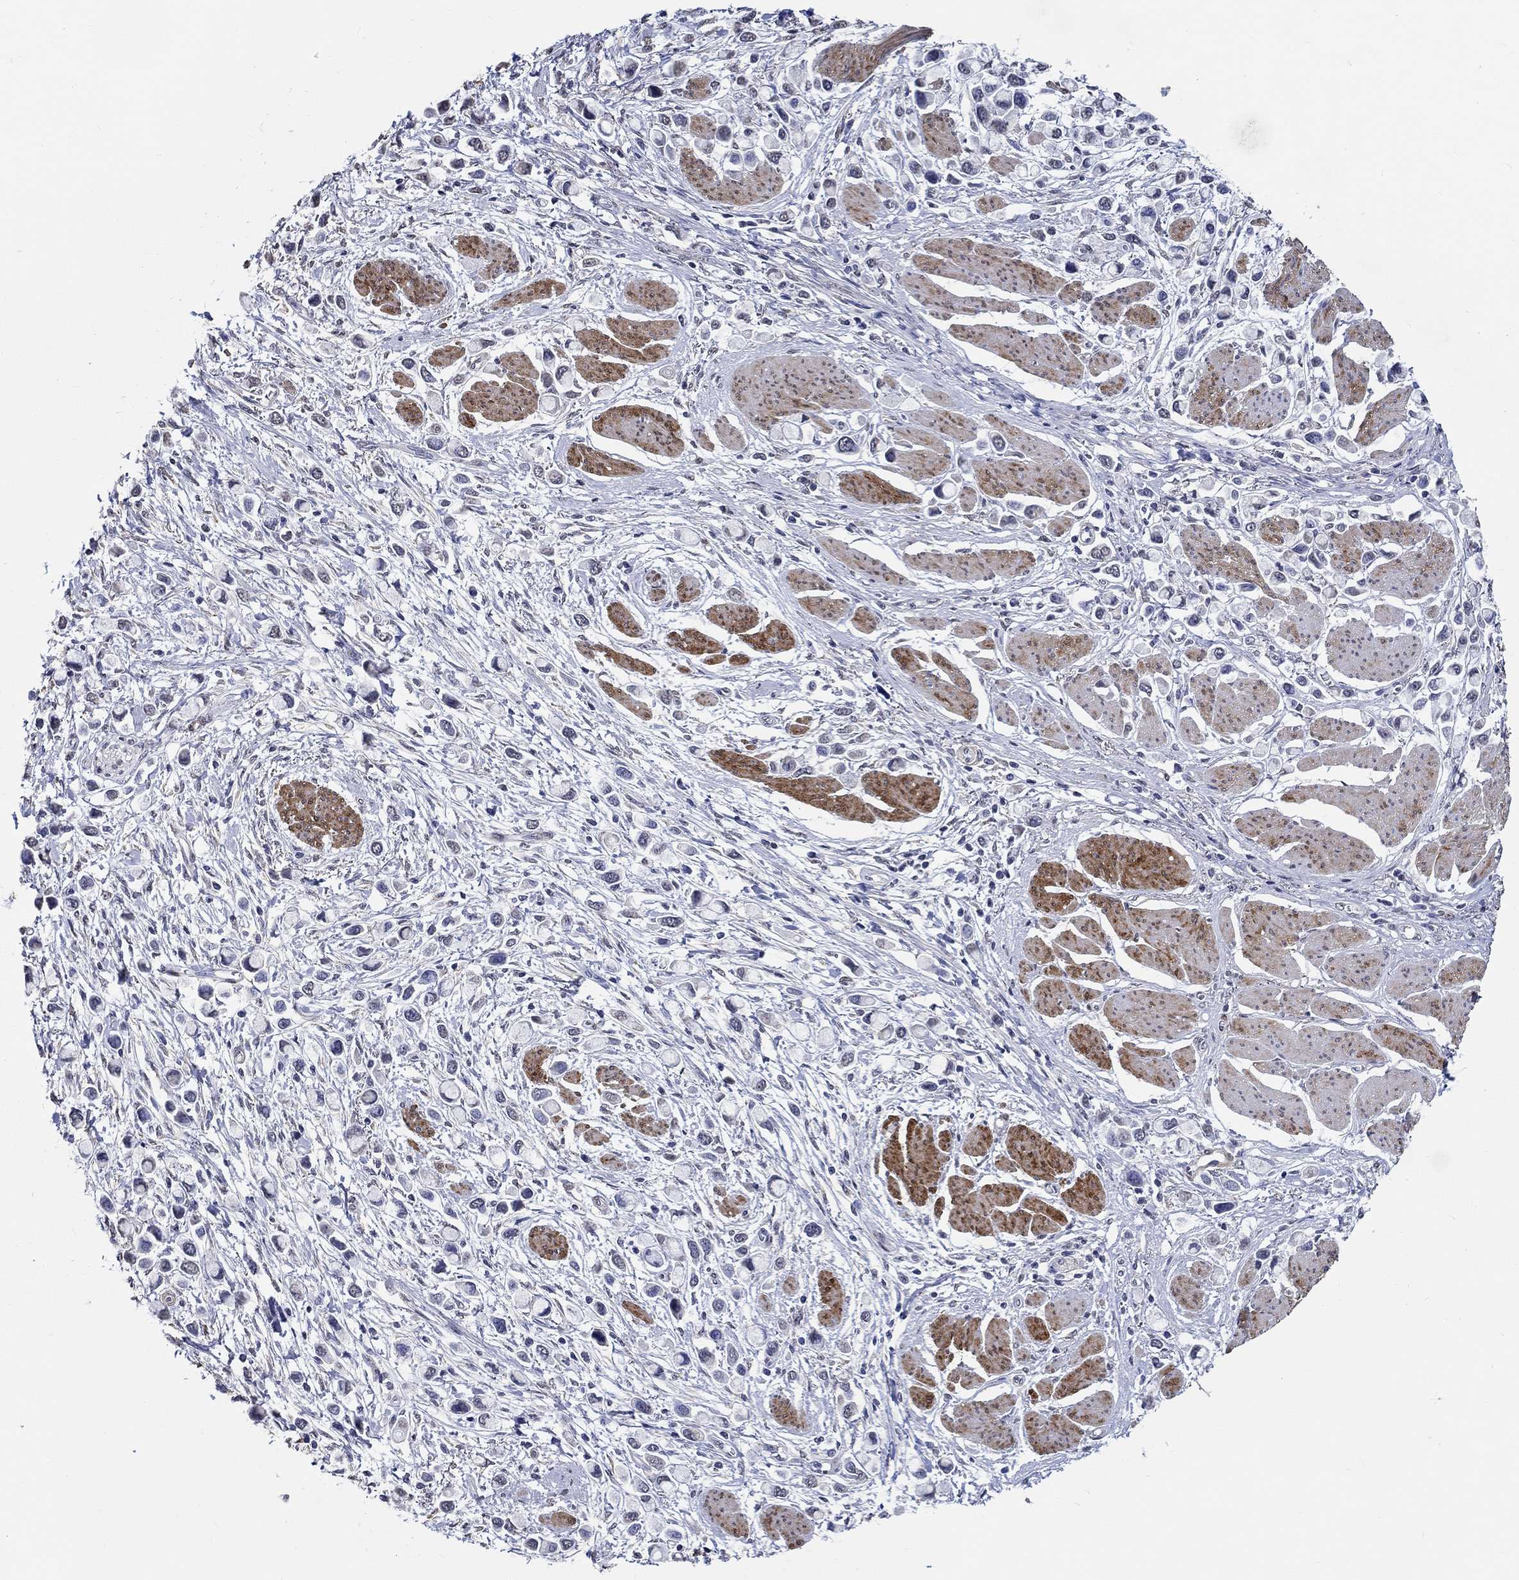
{"staining": {"intensity": "negative", "quantity": "none", "location": "none"}, "tissue": "stomach cancer", "cell_type": "Tumor cells", "image_type": "cancer", "snomed": [{"axis": "morphology", "description": "Adenocarcinoma, NOS"}, {"axis": "topography", "description": "Stomach"}], "caption": "Tumor cells show no significant protein positivity in stomach adenocarcinoma. (Immunohistochemistry (ihc), brightfield microscopy, high magnification).", "gene": "PDE1B", "patient": {"sex": "female", "age": 81}}